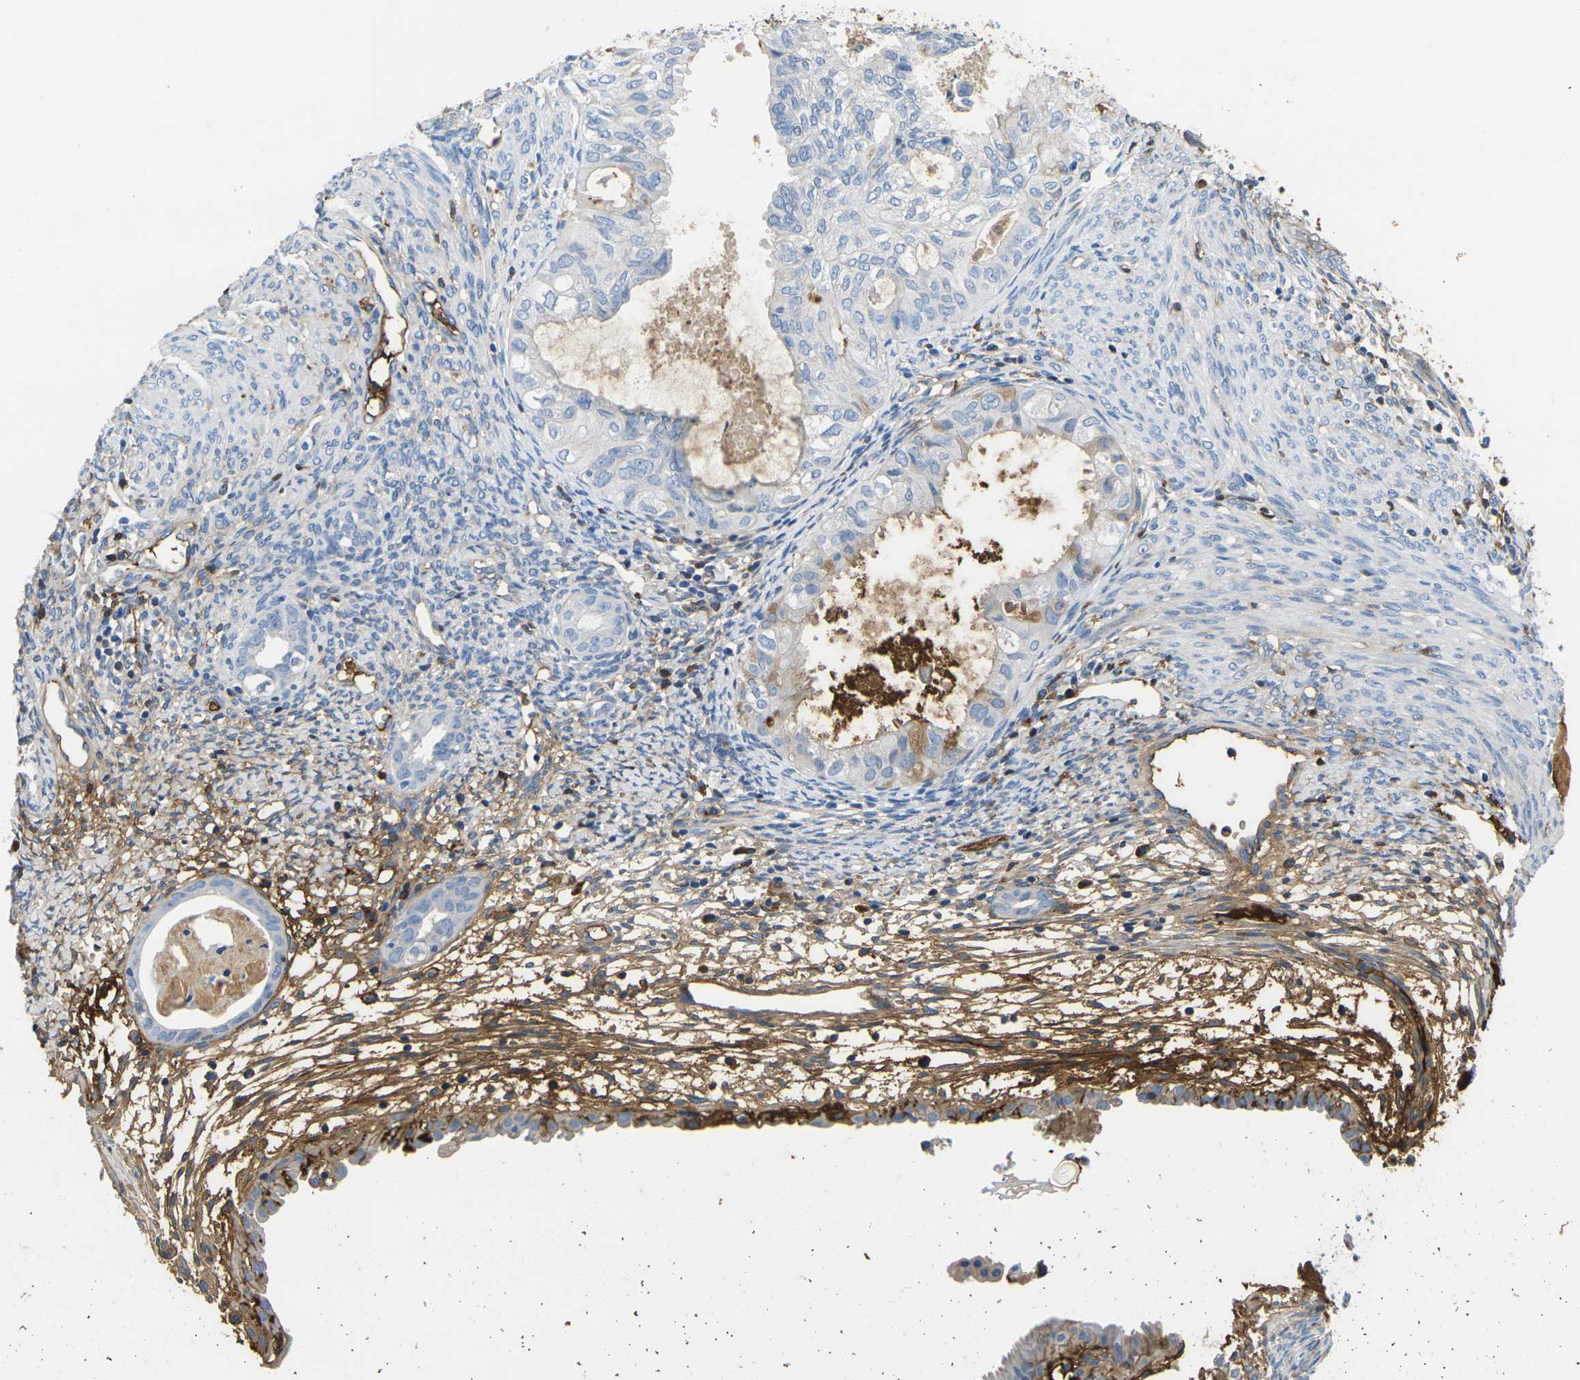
{"staining": {"intensity": "moderate", "quantity": "<25%", "location": "cytoplasmic/membranous"}, "tissue": "cervical cancer", "cell_type": "Tumor cells", "image_type": "cancer", "snomed": [{"axis": "morphology", "description": "Normal tissue, NOS"}, {"axis": "morphology", "description": "Adenocarcinoma, NOS"}, {"axis": "topography", "description": "Cervix"}, {"axis": "topography", "description": "Endometrium"}], "caption": "Cervical cancer tissue demonstrates moderate cytoplasmic/membranous positivity in about <25% of tumor cells (brown staining indicates protein expression, while blue staining denotes nuclei).", "gene": "GREM2", "patient": {"sex": "female", "age": 86}}